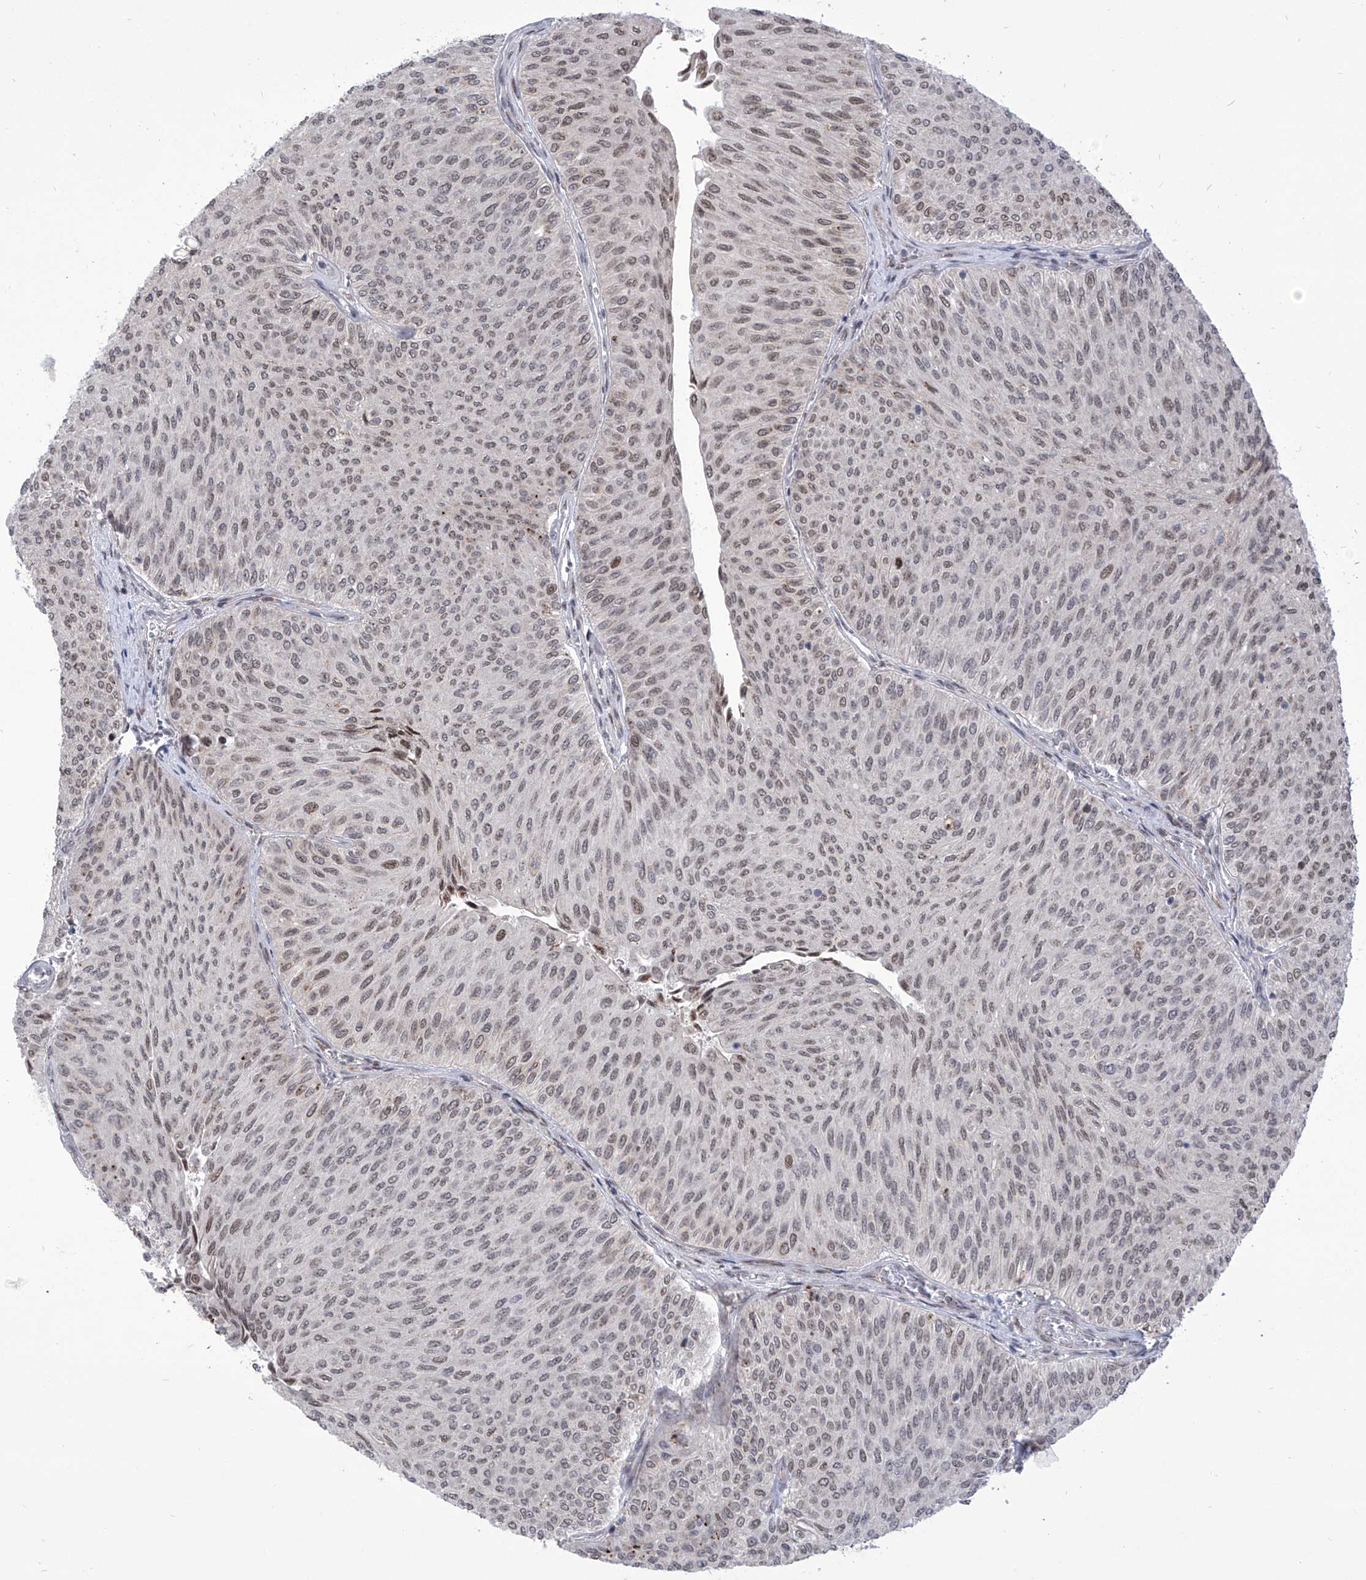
{"staining": {"intensity": "weak", "quantity": ">75%", "location": "nuclear"}, "tissue": "urothelial cancer", "cell_type": "Tumor cells", "image_type": "cancer", "snomed": [{"axis": "morphology", "description": "Urothelial carcinoma, Low grade"}, {"axis": "topography", "description": "Urinary bladder"}], "caption": "Immunohistochemical staining of human urothelial cancer reveals weak nuclear protein staining in approximately >75% of tumor cells.", "gene": "CEP290", "patient": {"sex": "male", "age": 78}}